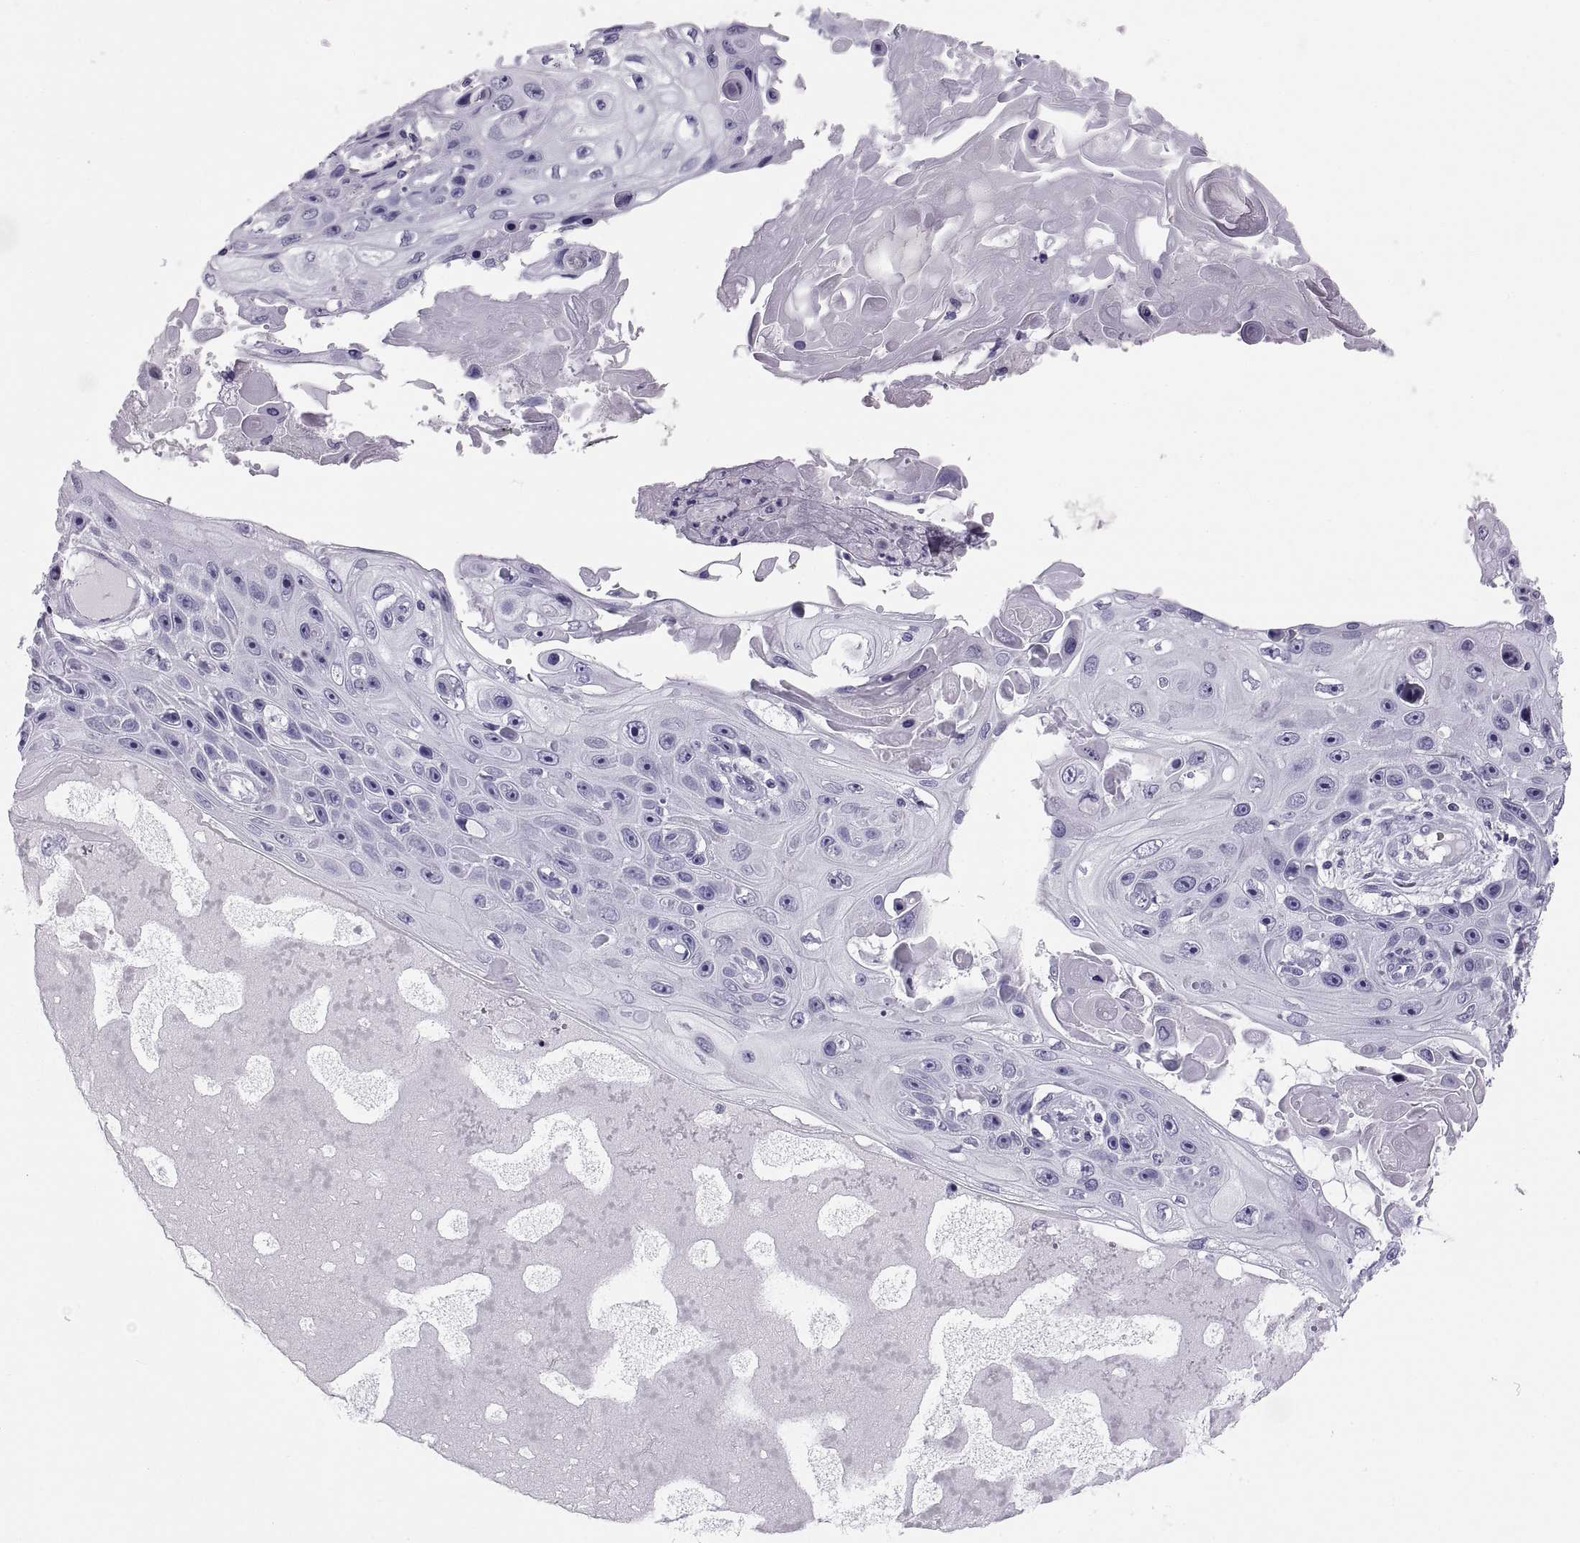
{"staining": {"intensity": "negative", "quantity": "none", "location": "none"}, "tissue": "skin cancer", "cell_type": "Tumor cells", "image_type": "cancer", "snomed": [{"axis": "morphology", "description": "Squamous cell carcinoma, NOS"}, {"axis": "topography", "description": "Skin"}], "caption": "DAB (3,3'-diaminobenzidine) immunohistochemical staining of skin squamous cell carcinoma displays no significant positivity in tumor cells.", "gene": "PAX2", "patient": {"sex": "male", "age": 82}}